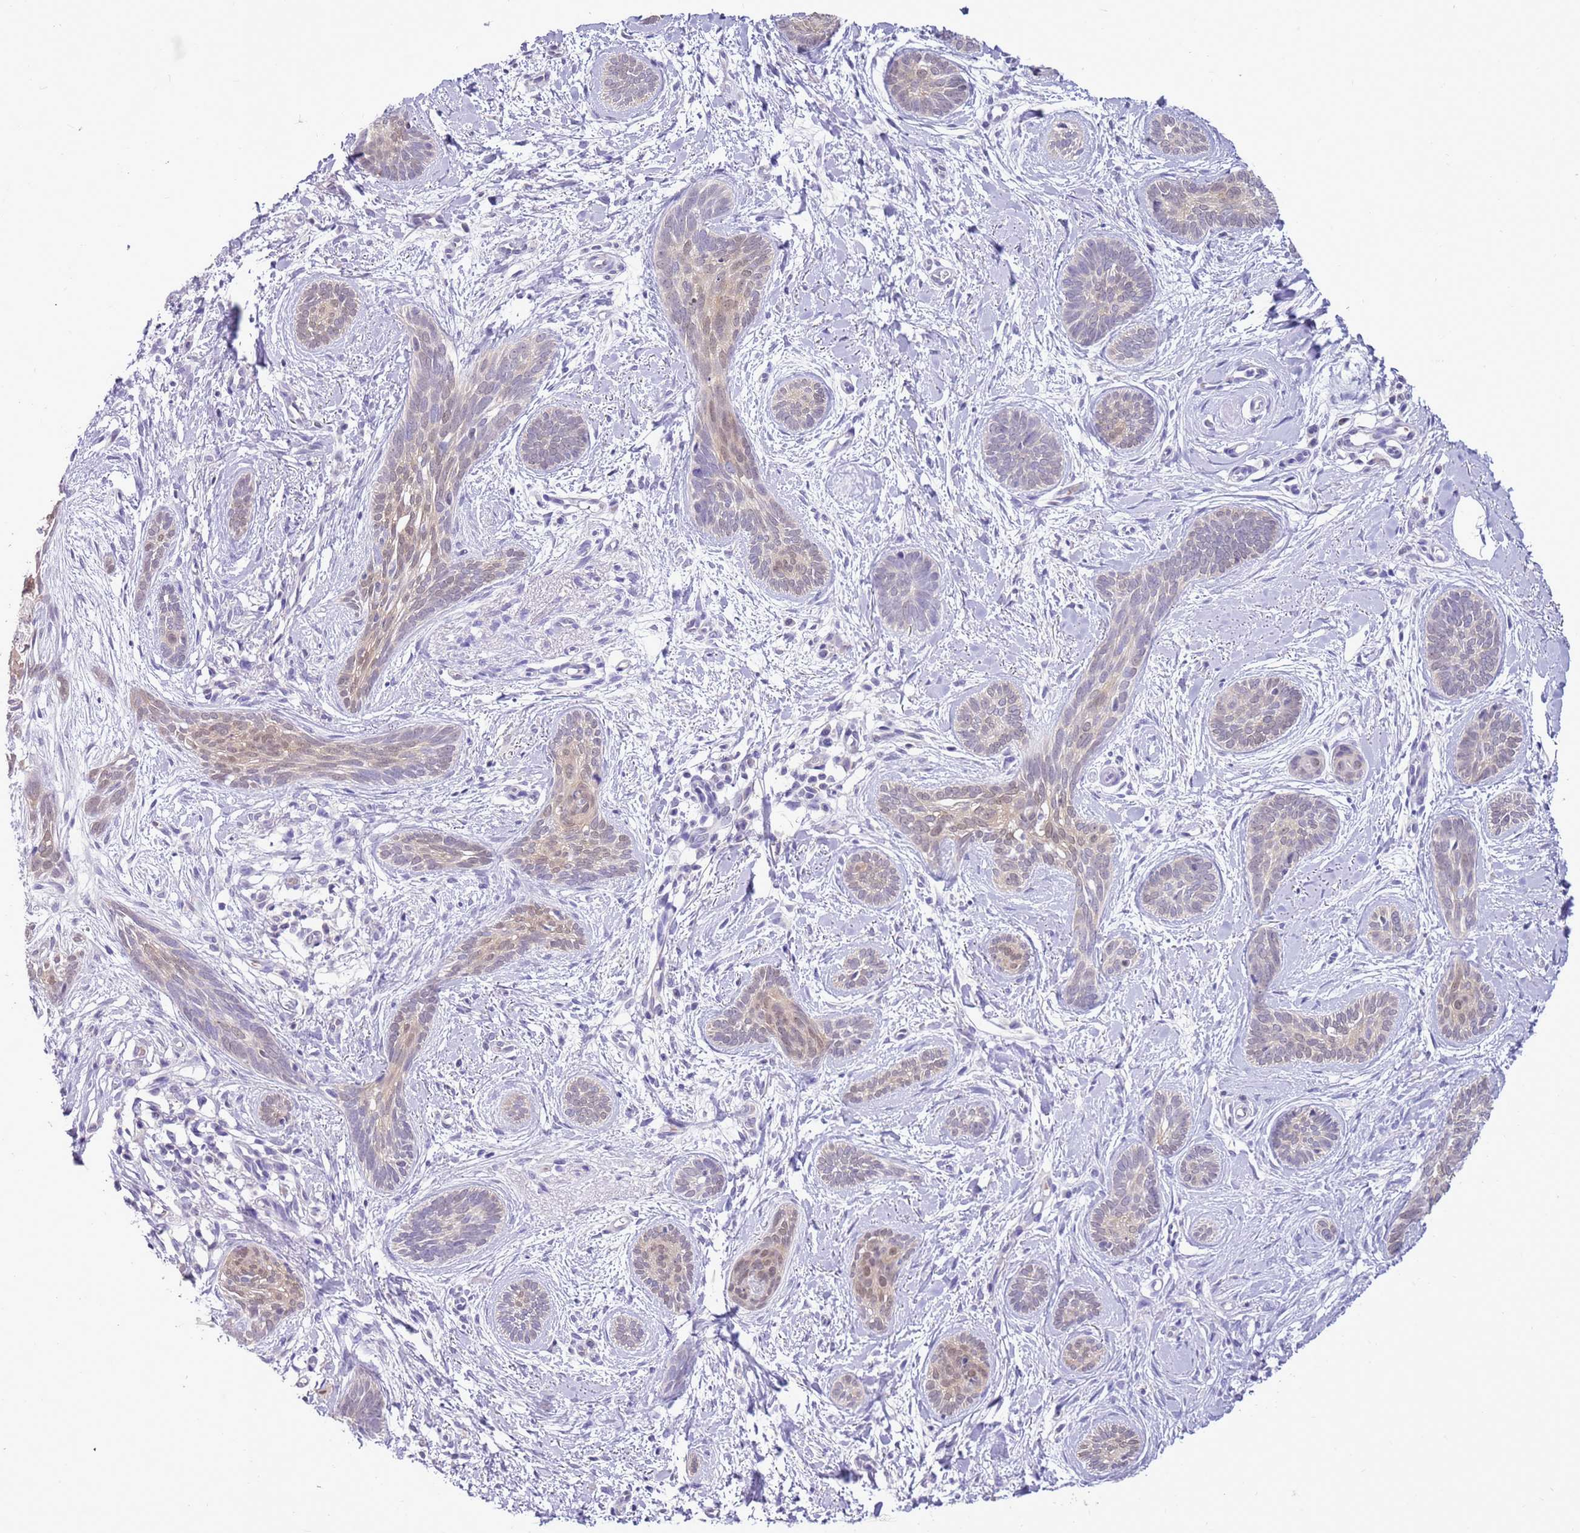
{"staining": {"intensity": "weak", "quantity": "25%-75%", "location": "cytoplasmic/membranous,nuclear"}, "tissue": "skin cancer", "cell_type": "Tumor cells", "image_type": "cancer", "snomed": [{"axis": "morphology", "description": "Basal cell carcinoma"}, {"axis": "topography", "description": "Skin"}], "caption": "Brown immunohistochemical staining in human skin cancer demonstrates weak cytoplasmic/membranous and nuclear positivity in approximately 25%-75% of tumor cells.", "gene": "DDI2", "patient": {"sex": "female", "age": 81}}